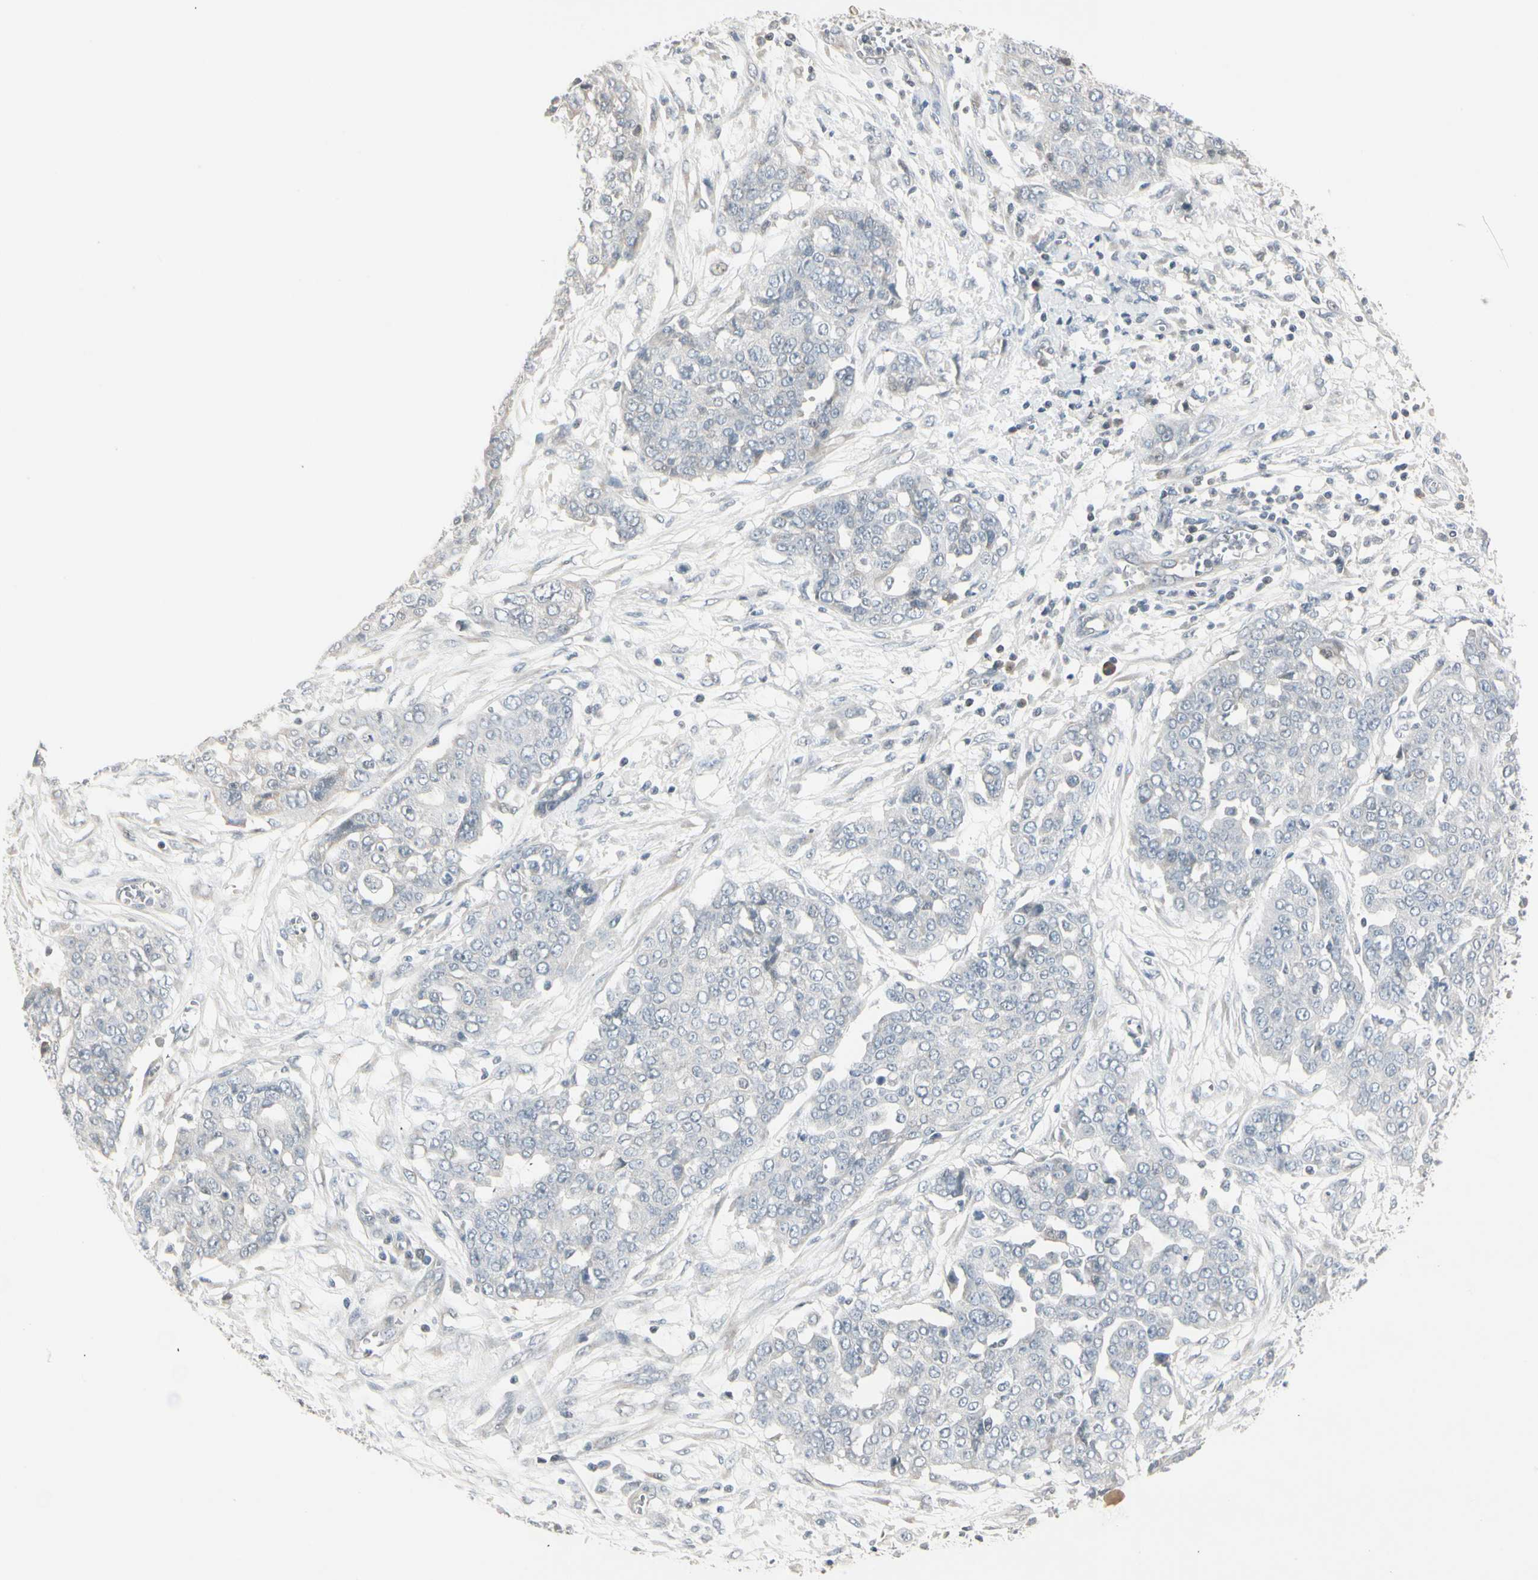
{"staining": {"intensity": "negative", "quantity": "none", "location": "none"}, "tissue": "ovarian cancer", "cell_type": "Tumor cells", "image_type": "cancer", "snomed": [{"axis": "morphology", "description": "Cystadenocarcinoma, serous, NOS"}, {"axis": "topography", "description": "Soft tissue"}, {"axis": "topography", "description": "Ovary"}], "caption": "Protein analysis of ovarian cancer (serous cystadenocarcinoma) shows no significant staining in tumor cells.", "gene": "DMPK", "patient": {"sex": "female", "age": 57}}